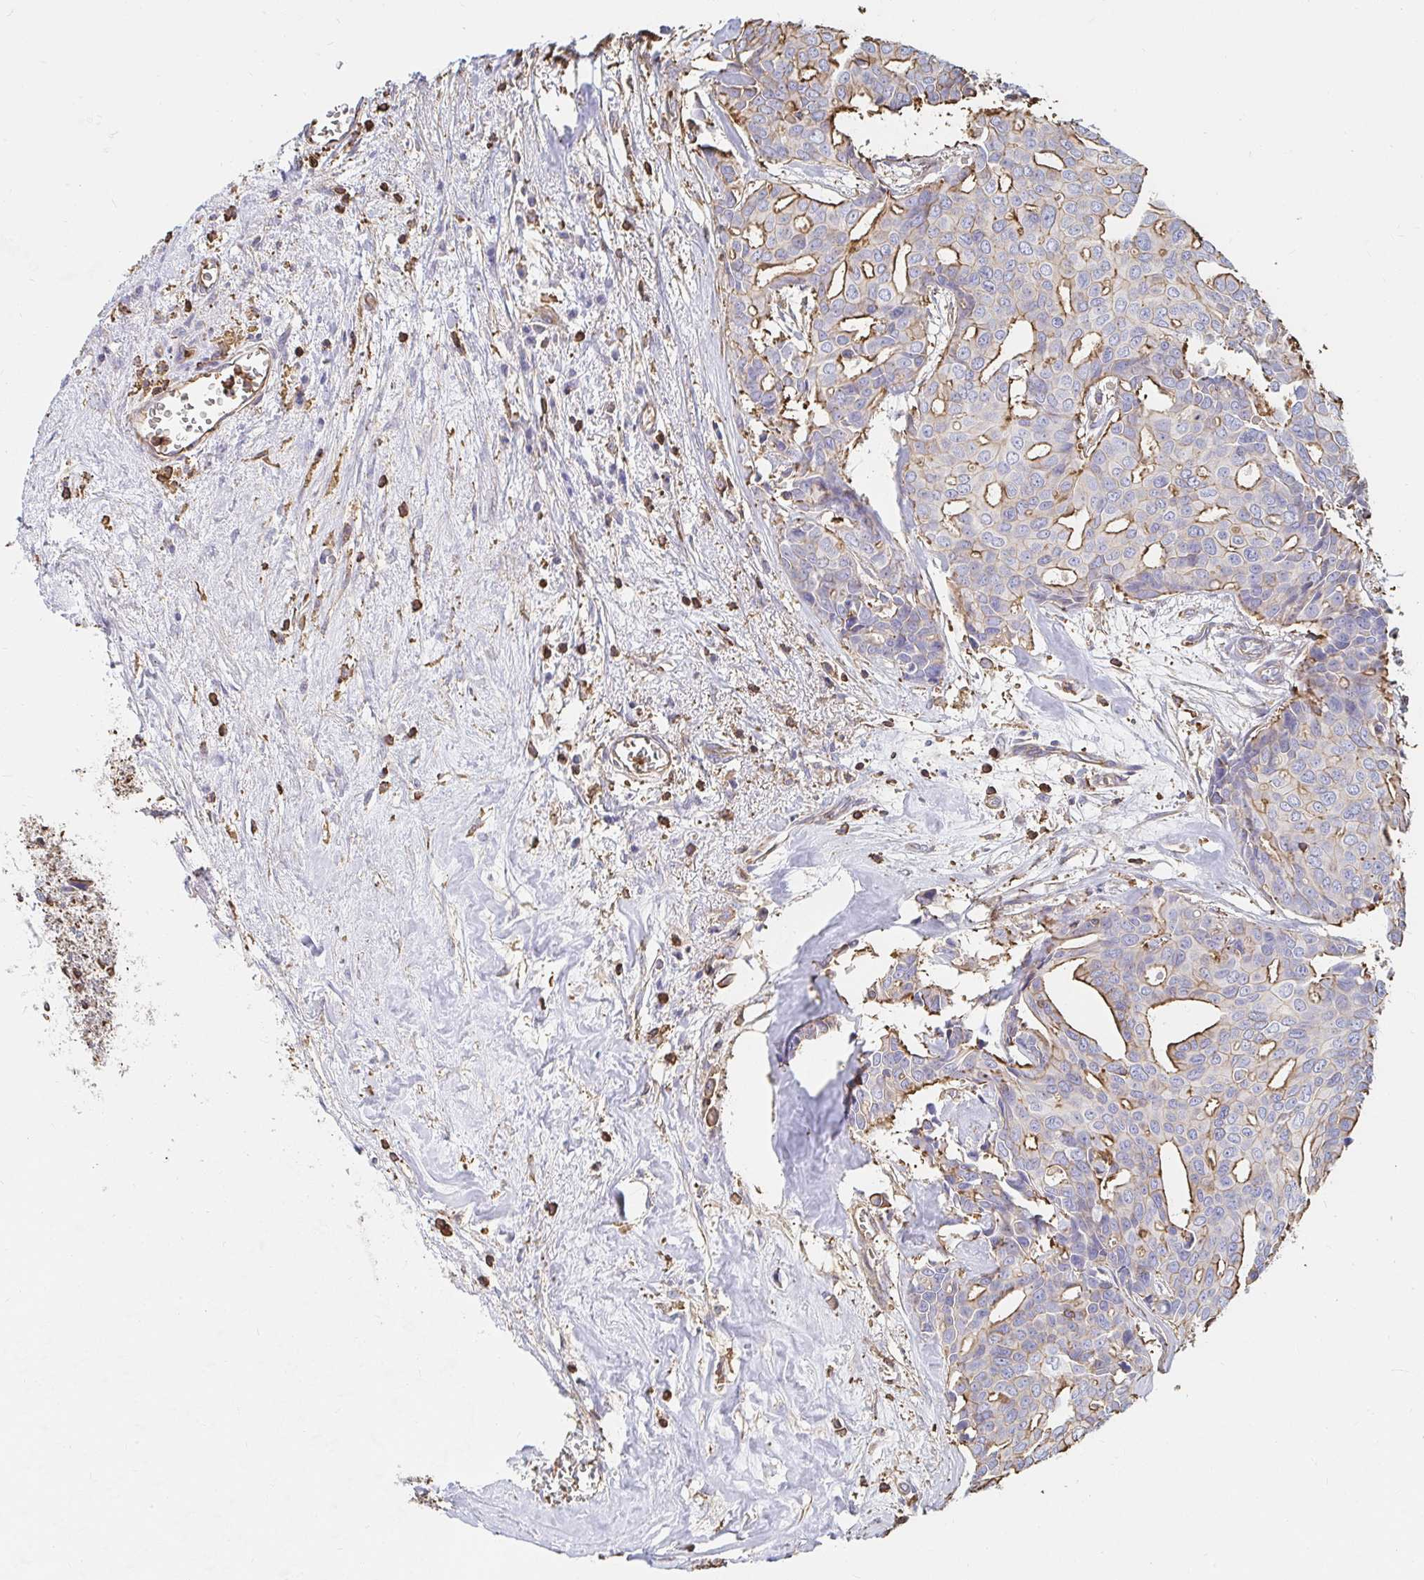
{"staining": {"intensity": "moderate", "quantity": ">75%", "location": "cytoplasmic/membranous"}, "tissue": "breast cancer", "cell_type": "Tumor cells", "image_type": "cancer", "snomed": [{"axis": "morphology", "description": "Duct carcinoma"}, {"axis": "topography", "description": "Breast"}], "caption": "IHC (DAB) staining of breast cancer (intraductal carcinoma) reveals moderate cytoplasmic/membranous protein expression in about >75% of tumor cells.", "gene": "PTPN14", "patient": {"sex": "female", "age": 54}}